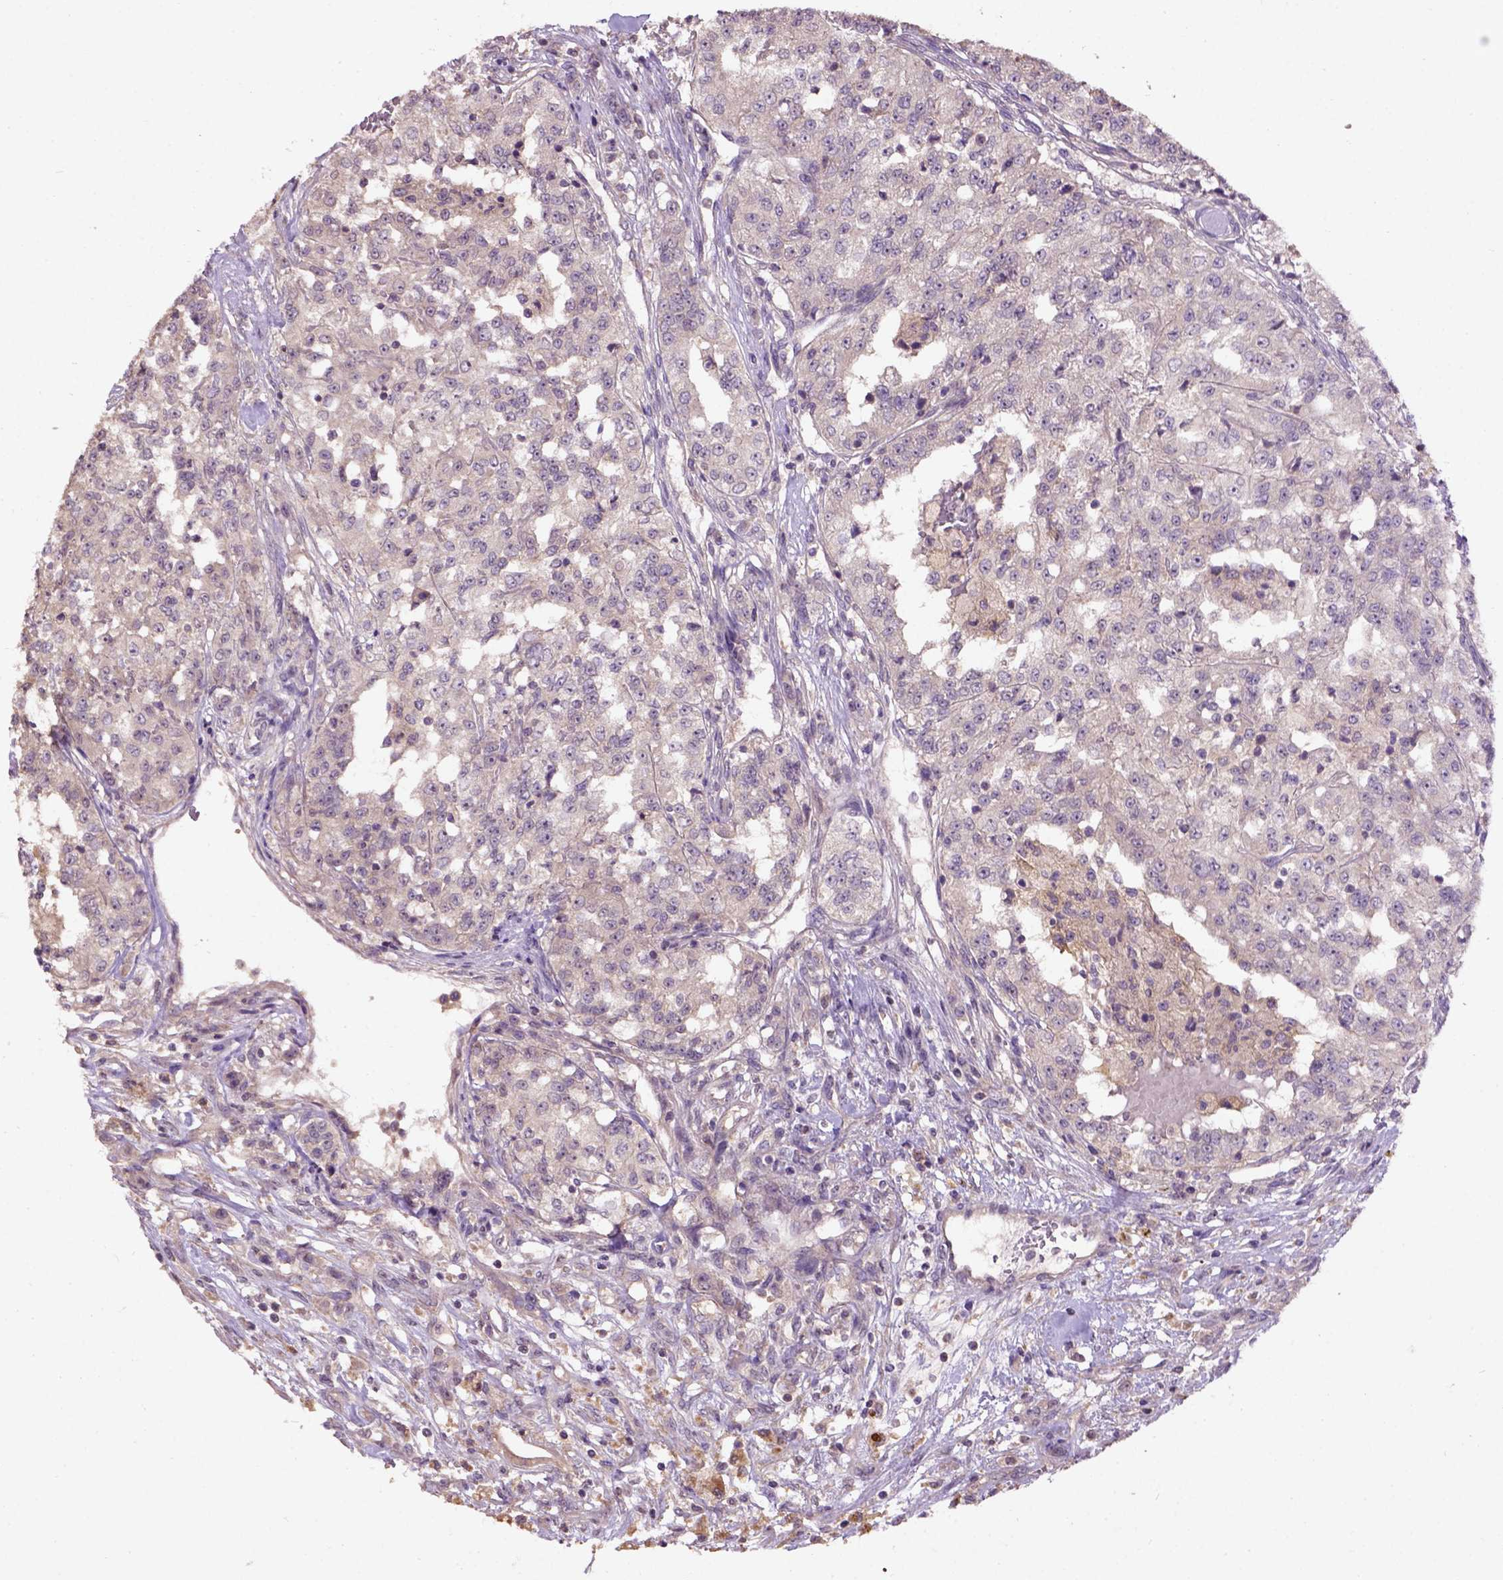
{"staining": {"intensity": "negative", "quantity": "none", "location": "none"}, "tissue": "renal cancer", "cell_type": "Tumor cells", "image_type": "cancer", "snomed": [{"axis": "morphology", "description": "Adenocarcinoma, NOS"}, {"axis": "topography", "description": "Kidney"}], "caption": "A photomicrograph of human renal cancer (adenocarcinoma) is negative for staining in tumor cells.", "gene": "KBTBD8", "patient": {"sex": "female", "age": 63}}